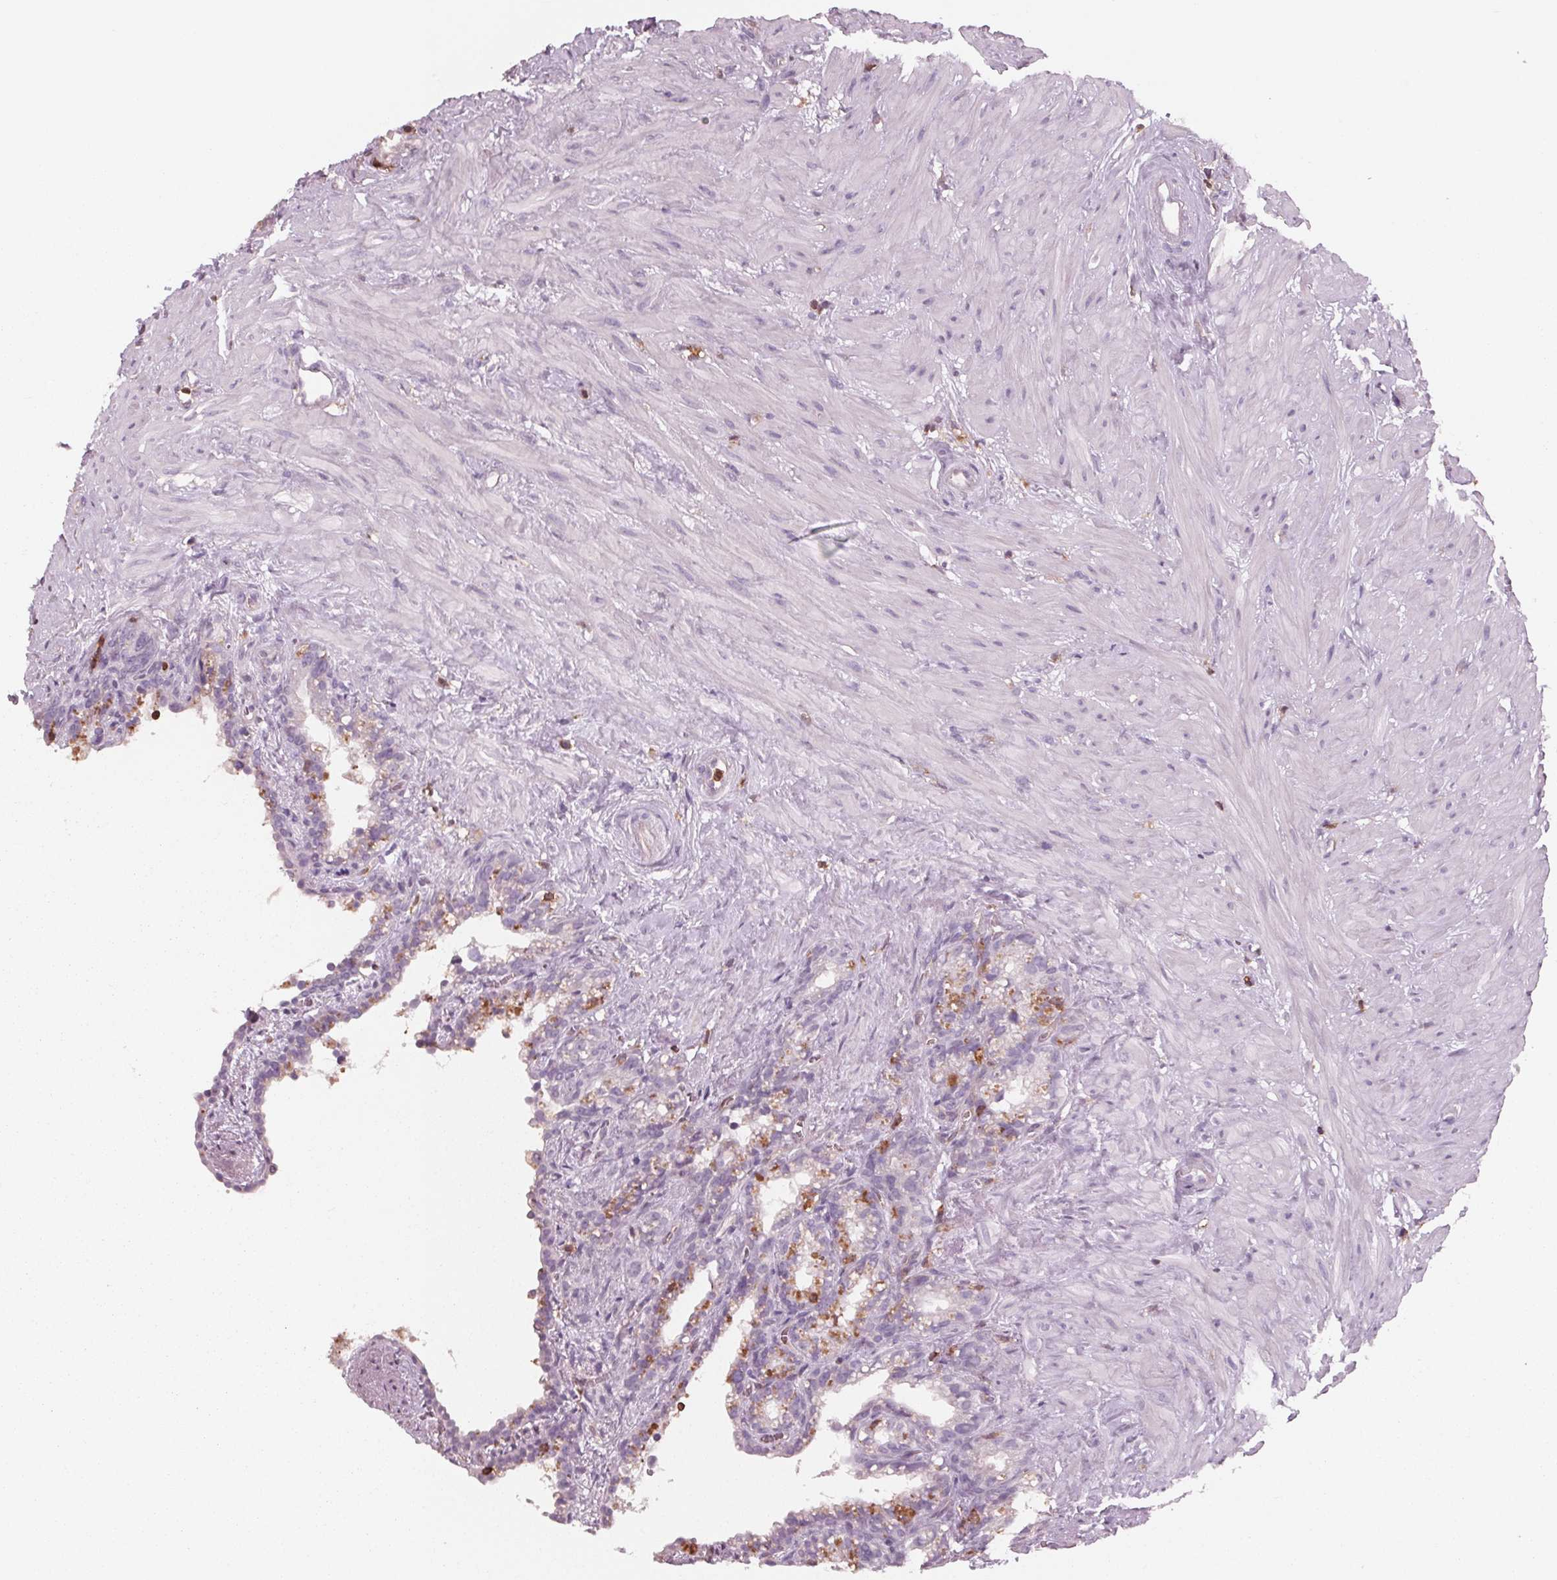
{"staining": {"intensity": "negative", "quantity": "none", "location": "none"}, "tissue": "seminal vesicle", "cell_type": "Glandular cells", "image_type": "normal", "snomed": [{"axis": "morphology", "description": "Normal tissue, NOS"}, {"axis": "morphology", "description": "Urothelial carcinoma, NOS"}, {"axis": "topography", "description": "Urinary bladder"}, {"axis": "topography", "description": "Seminal veicle"}], "caption": "This histopathology image is of normal seminal vesicle stained with immunohistochemistry (IHC) to label a protein in brown with the nuclei are counter-stained blue. There is no staining in glandular cells.", "gene": "ARHGAP25", "patient": {"sex": "male", "age": 76}}